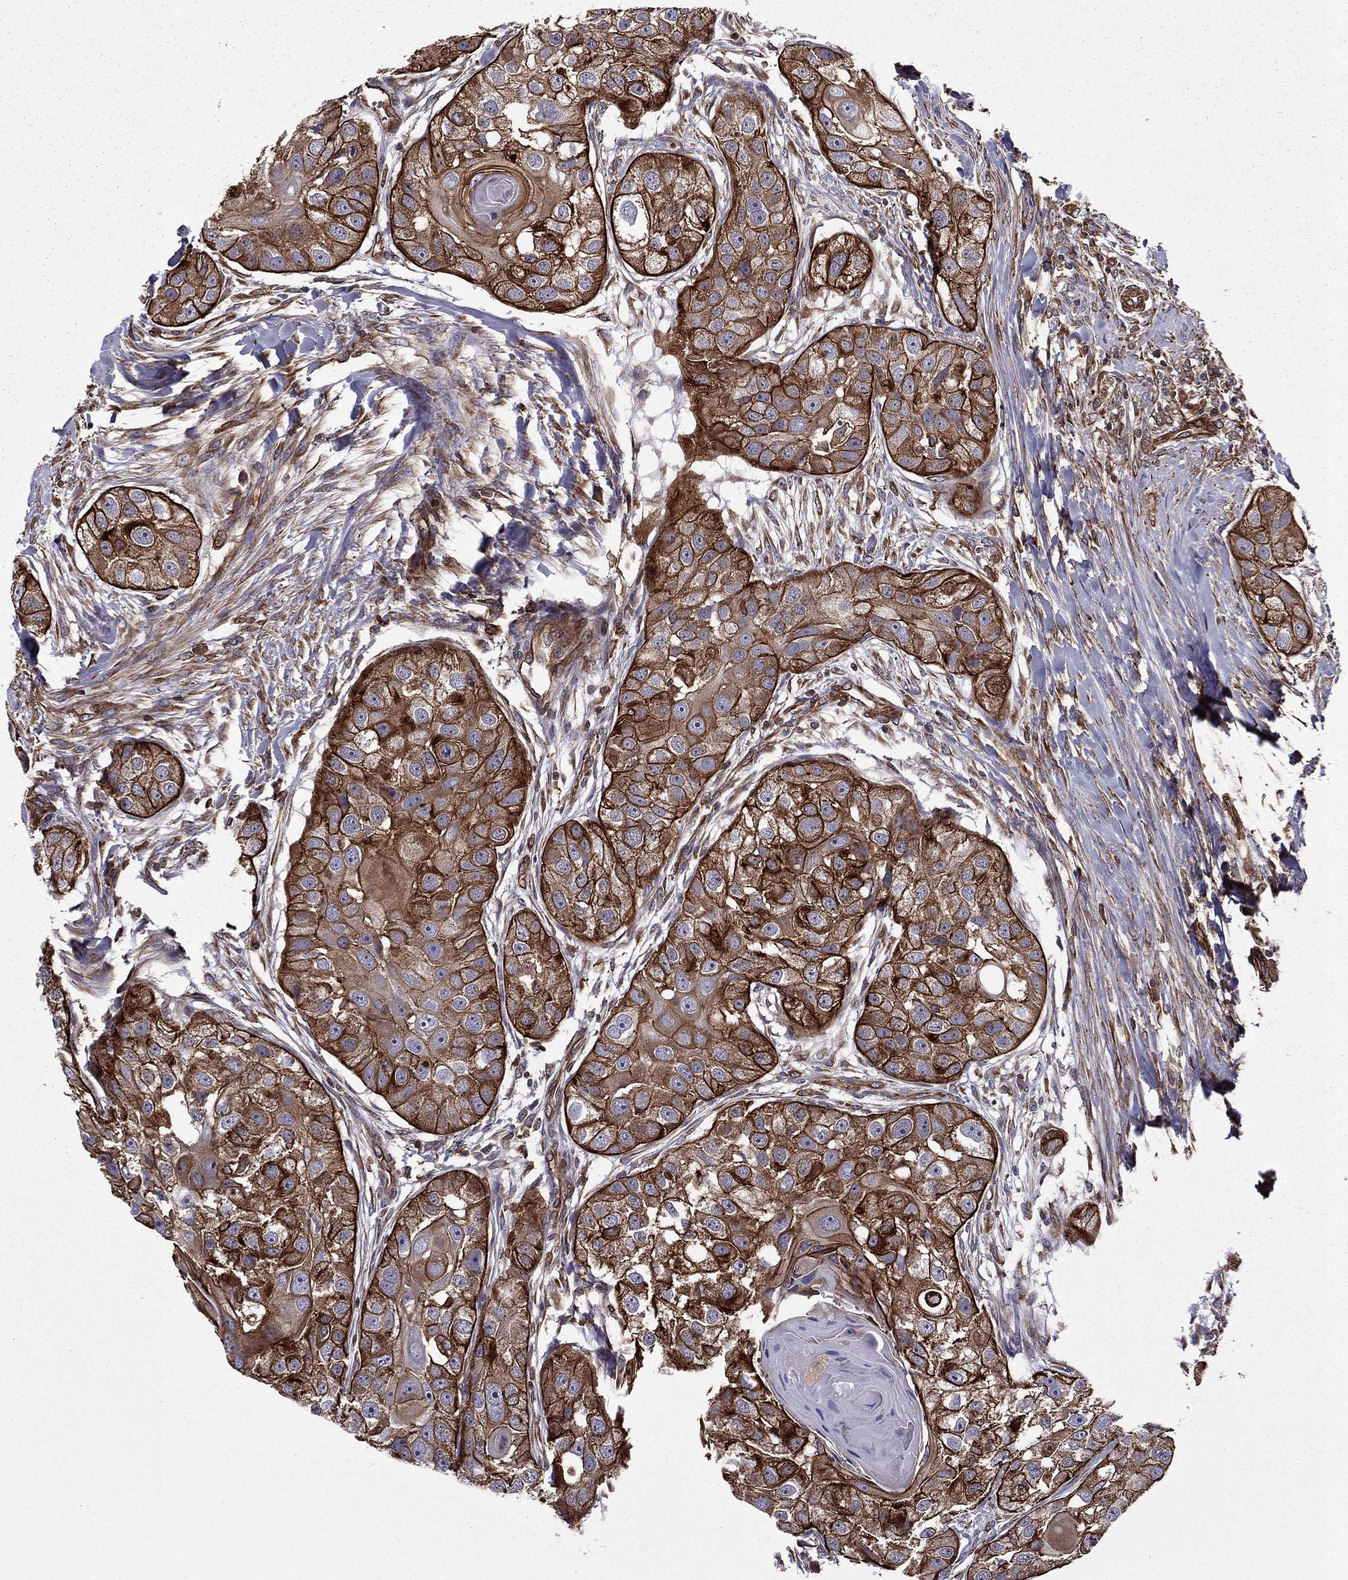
{"staining": {"intensity": "strong", "quantity": "25%-75%", "location": "cytoplasmic/membranous"}, "tissue": "head and neck cancer", "cell_type": "Tumor cells", "image_type": "cancer", "snomed": [{"axis": "morphology", "description": "Normal tissue, NOS"}, {"axis": "morphology", "description": "Squamous cell carcinoma, NOS"}, {"axis": "topography", "description": "Skeletal muscle"}, {"axis": "topography", "description": "Head-Neck"}], "caption": "A brown stain shows strong cytoplasmic/membranous expression of a protein in head and neck cancer (squamous cell carcinoma) tumor cells. (DAB IHC, brown staining for protein, blue staining for nuclei).", "gene": "SHMT1", "patient": {"sex": "male", "age": 51}}